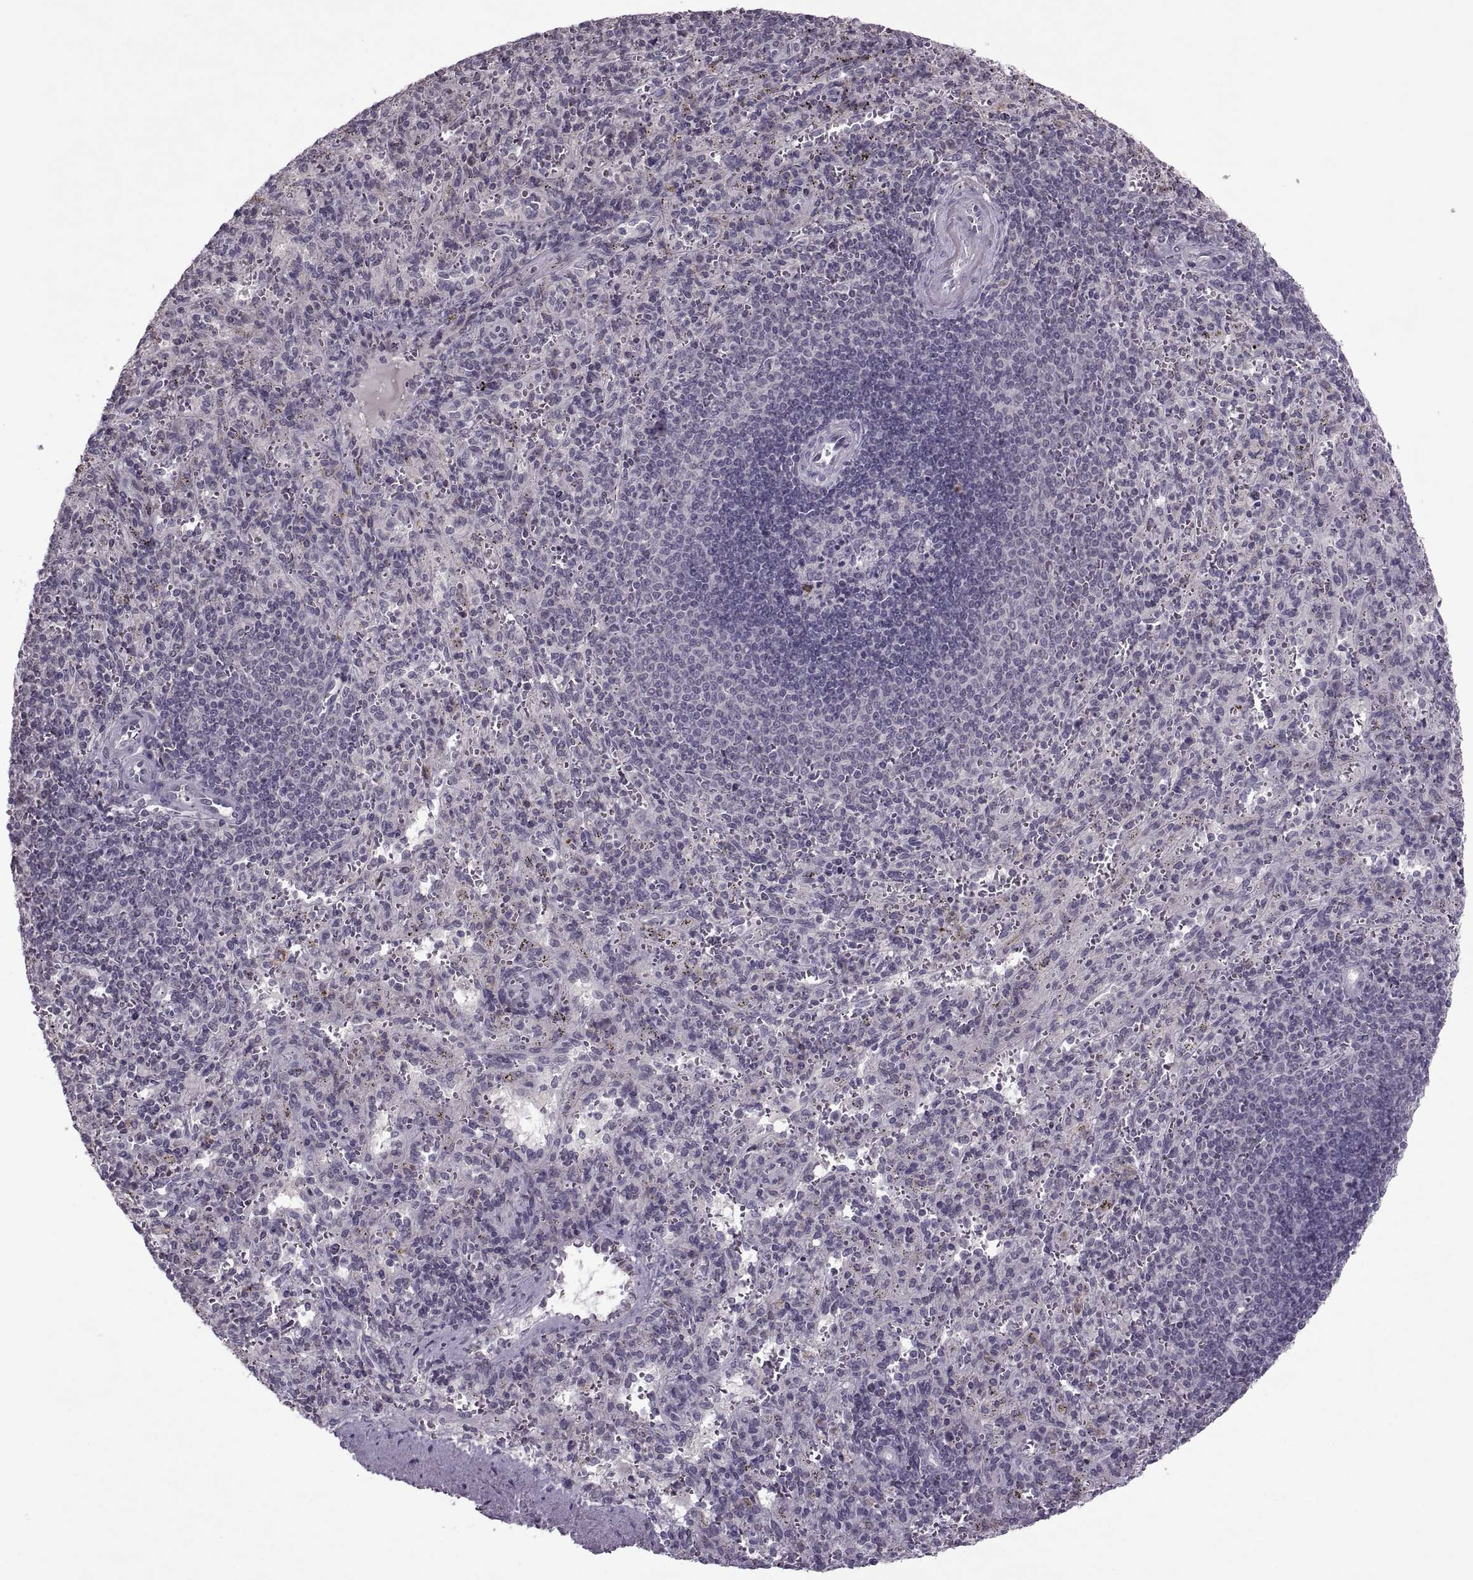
{"staining": {"intensity": "negative", "quantity": "none", "location": "none"}, "tissue": "spleen", "cell_type": "Cells in red pulp", "image_type": "normal", "snomed": [{"axis": "morphology", "description": "Normal tissue, NOS"}, {"axis": "topography", "description": "Spleen"}], "caption": "A high-resolution image shows immunohistochemistry staining of unremarkable spleen, which reveals no significant expression in cells in red pulp.", "gene": "MGAT4D", "patient": {"sex": "male", "age": 57}}